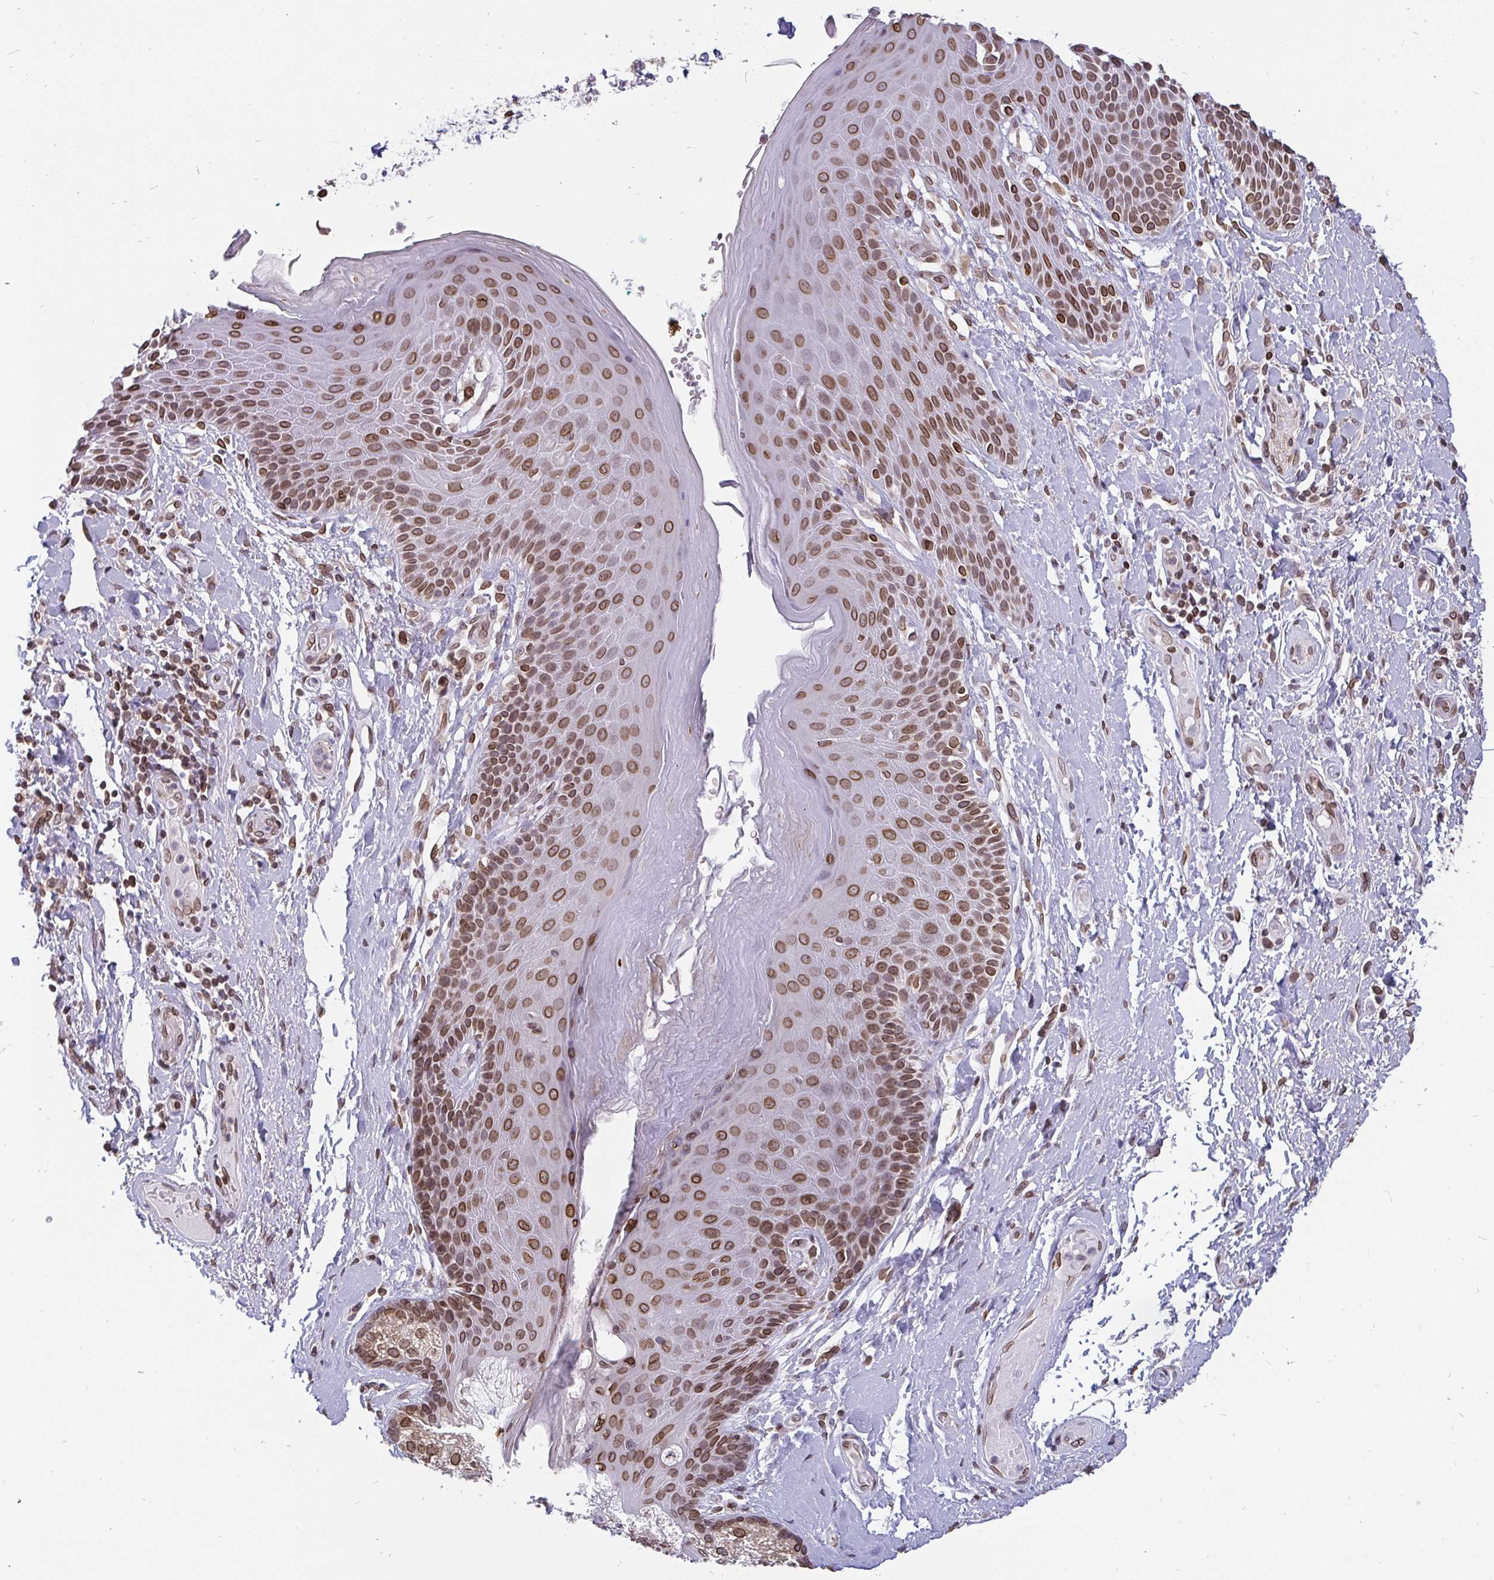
{"staining": {"intensity": "moderate", "quantity": ">75%", "location": "cytoplasmic/membranous,nuclear"}, "tissue": "skin", "cell_type": "Epidermal cells", "image_type": "normal", "snomed": [{"axis": "morphology", "description": "Normal tissue, NOS"}, {"axis": "topography", "description": "Anal"}, {"axis": "topography", "description": "Peripheral nerve tissue"}], "caption": "High-power microscopy captured an IHC photomicrograph of normal skin, revealing moderate cytoplasmic/membranous,nuclear positivity in approximately >75% of epidermal cells.", "gene": "EMD", "patient": {"sex": "male", "age": 51}}